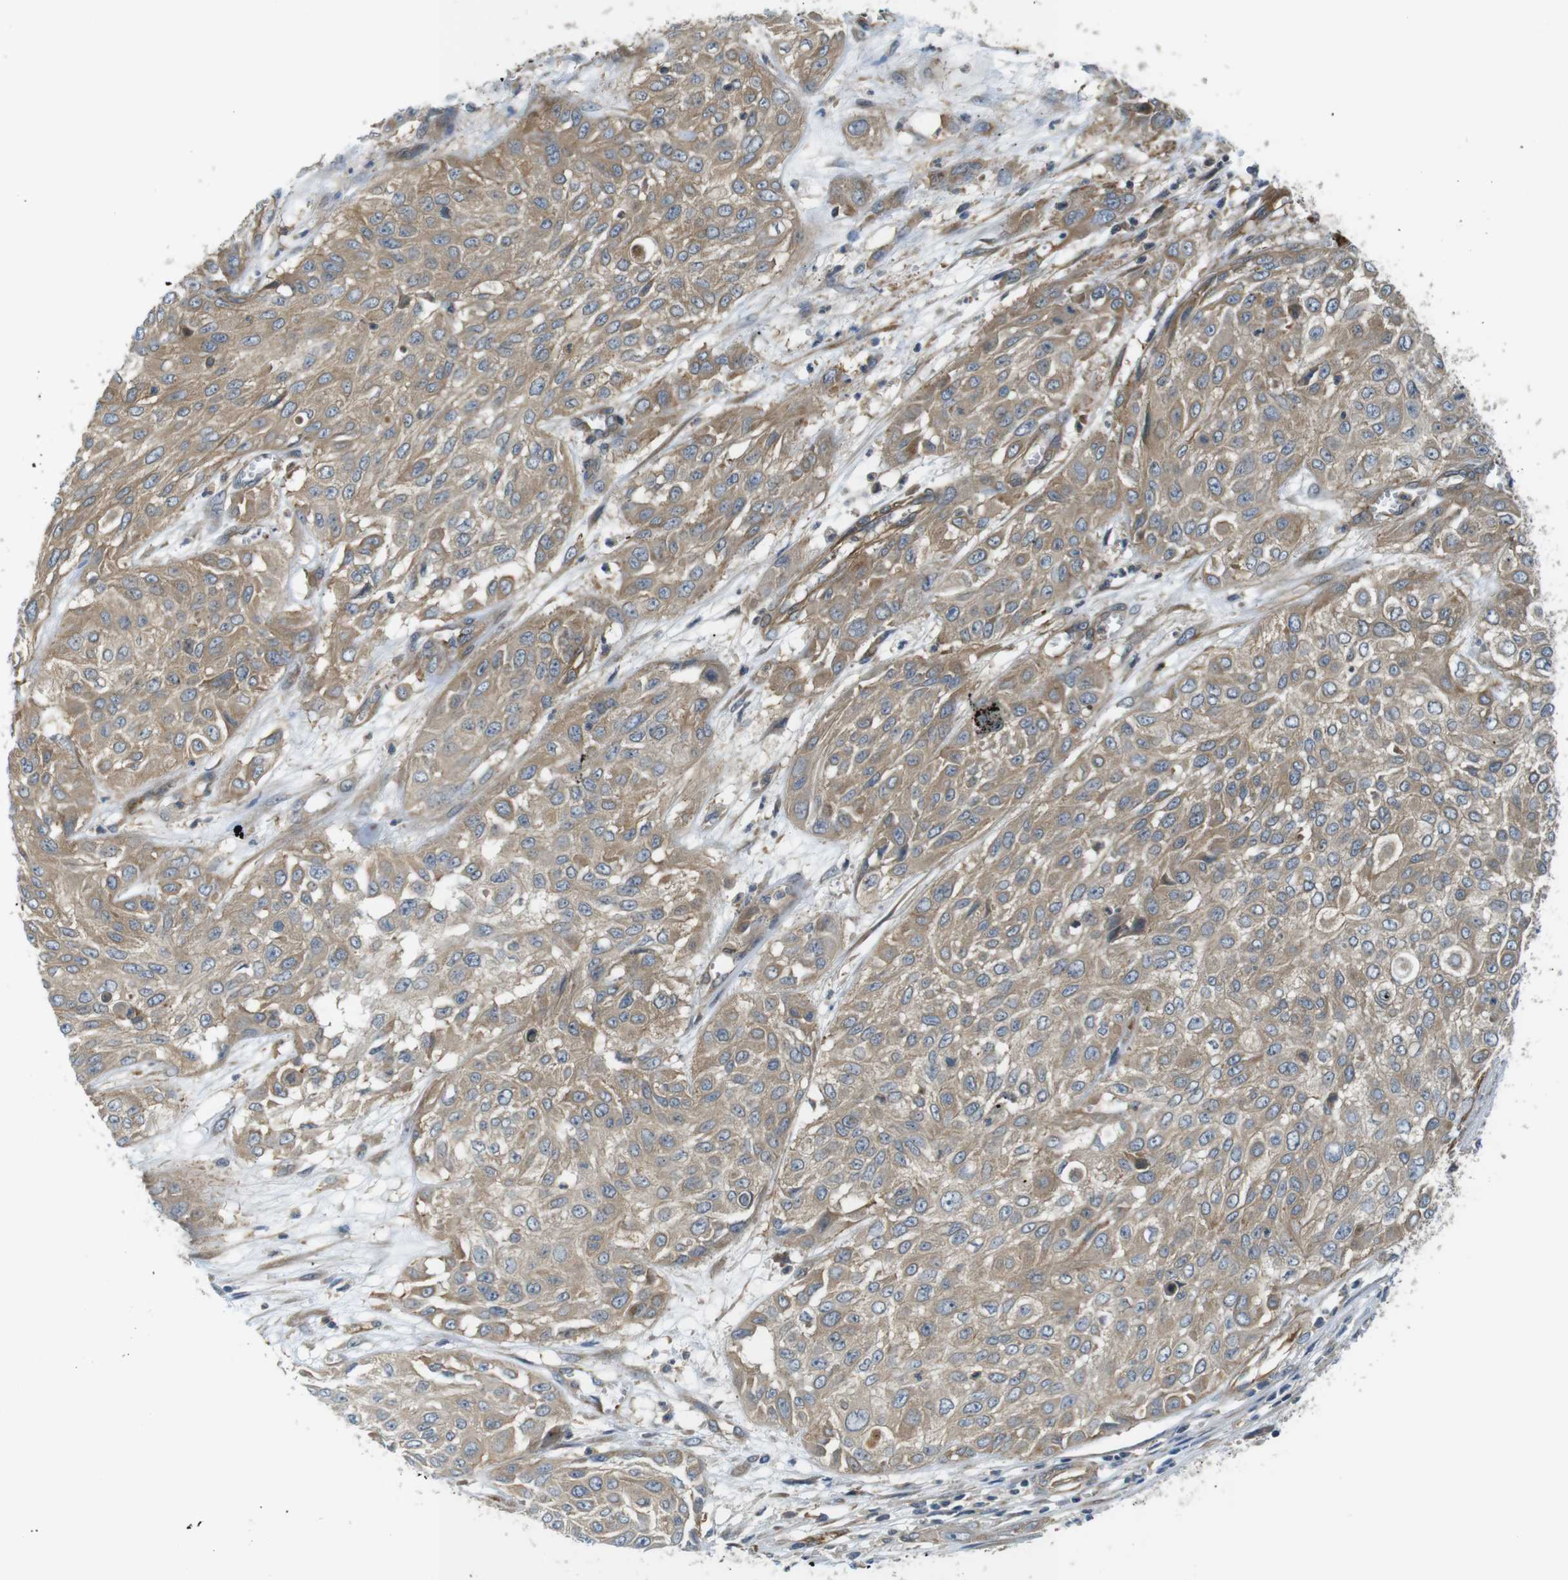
{"staining": {"intensity": "moderate", "quantity": ">75%", "location": "cytoplasmic/membranous"}, "tissue": "urothelial cancer", "cell_type": "Tumor cells", "image_type": "cancer", "snomed": [{"axis": "morphology", "description": "Urothelial carcinoma, High grade"}, {"axis": "topography", "description": "Urinary bladder"}], "caption": "Immunohistochemistry (IHC) (DAB) staining of human urothelial cancer shows moderate cytoplasmic/membranous protein positivity in about >75% of tumor cells.", "gene": "TSC1", "patient": {"sex": "male", "age": 57}}